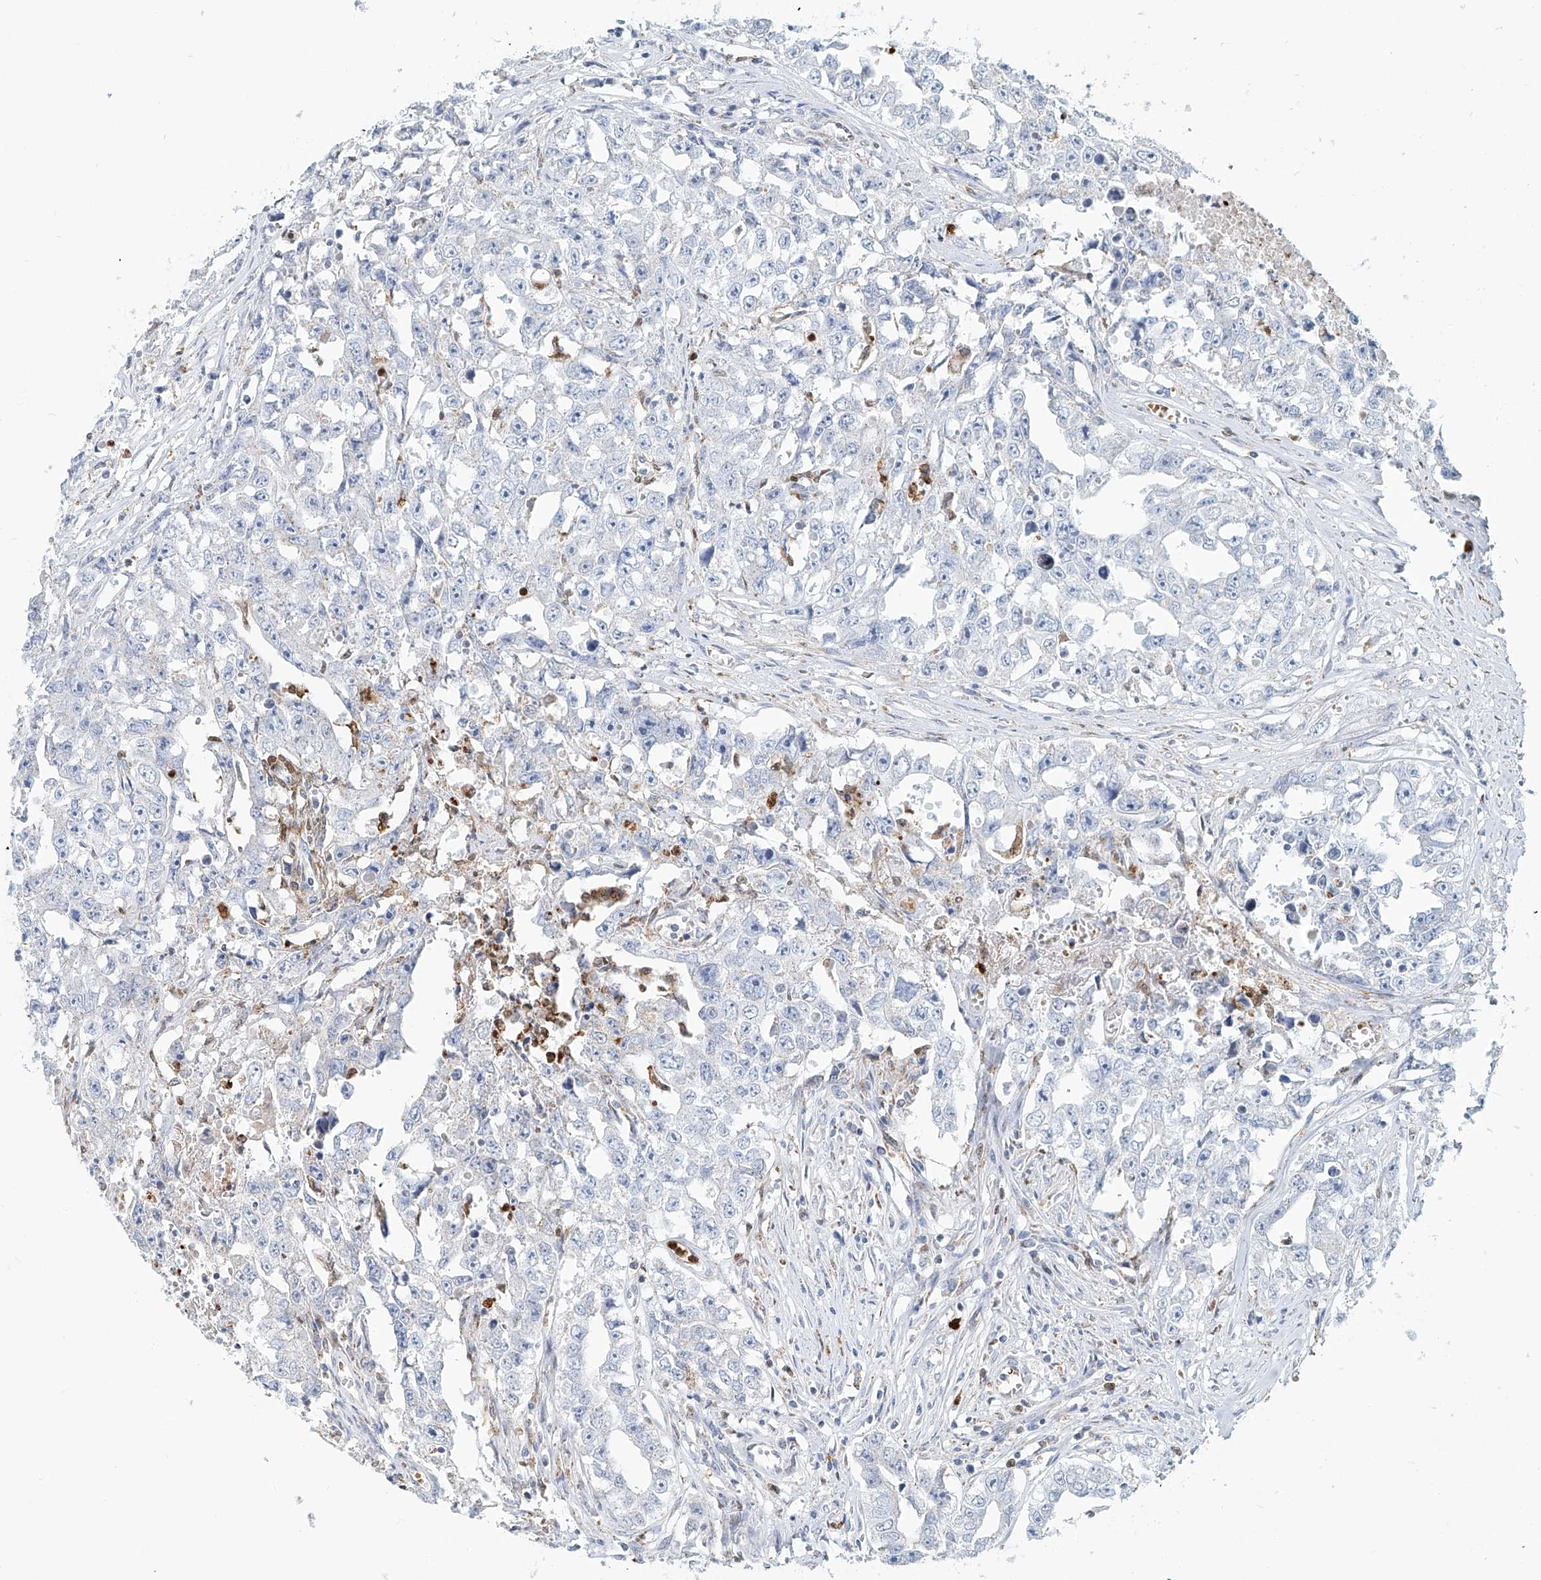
{"staining": {"intensity": "negative", "quantity": "none", "location": "none"}, "tissue": "testis cancer", "cell_type": "Tumor cells", "image_type": "cancer", "snomed": [{"axis": "morphology", "description": "Seminoma, NOS"}, {"axis": "morphology", "description": "Carcinoma, Embryonal, NOS"}, {"axis": "topography", "description": "Testis"}], "caption": "IHC histopathology image of human embryonal carcinoma (testis) stained for a protein (brown), which demonstrates no staining in tumor cells.", "gene": "PTPRA", "patient": {"sex": "male", "age": 43}}